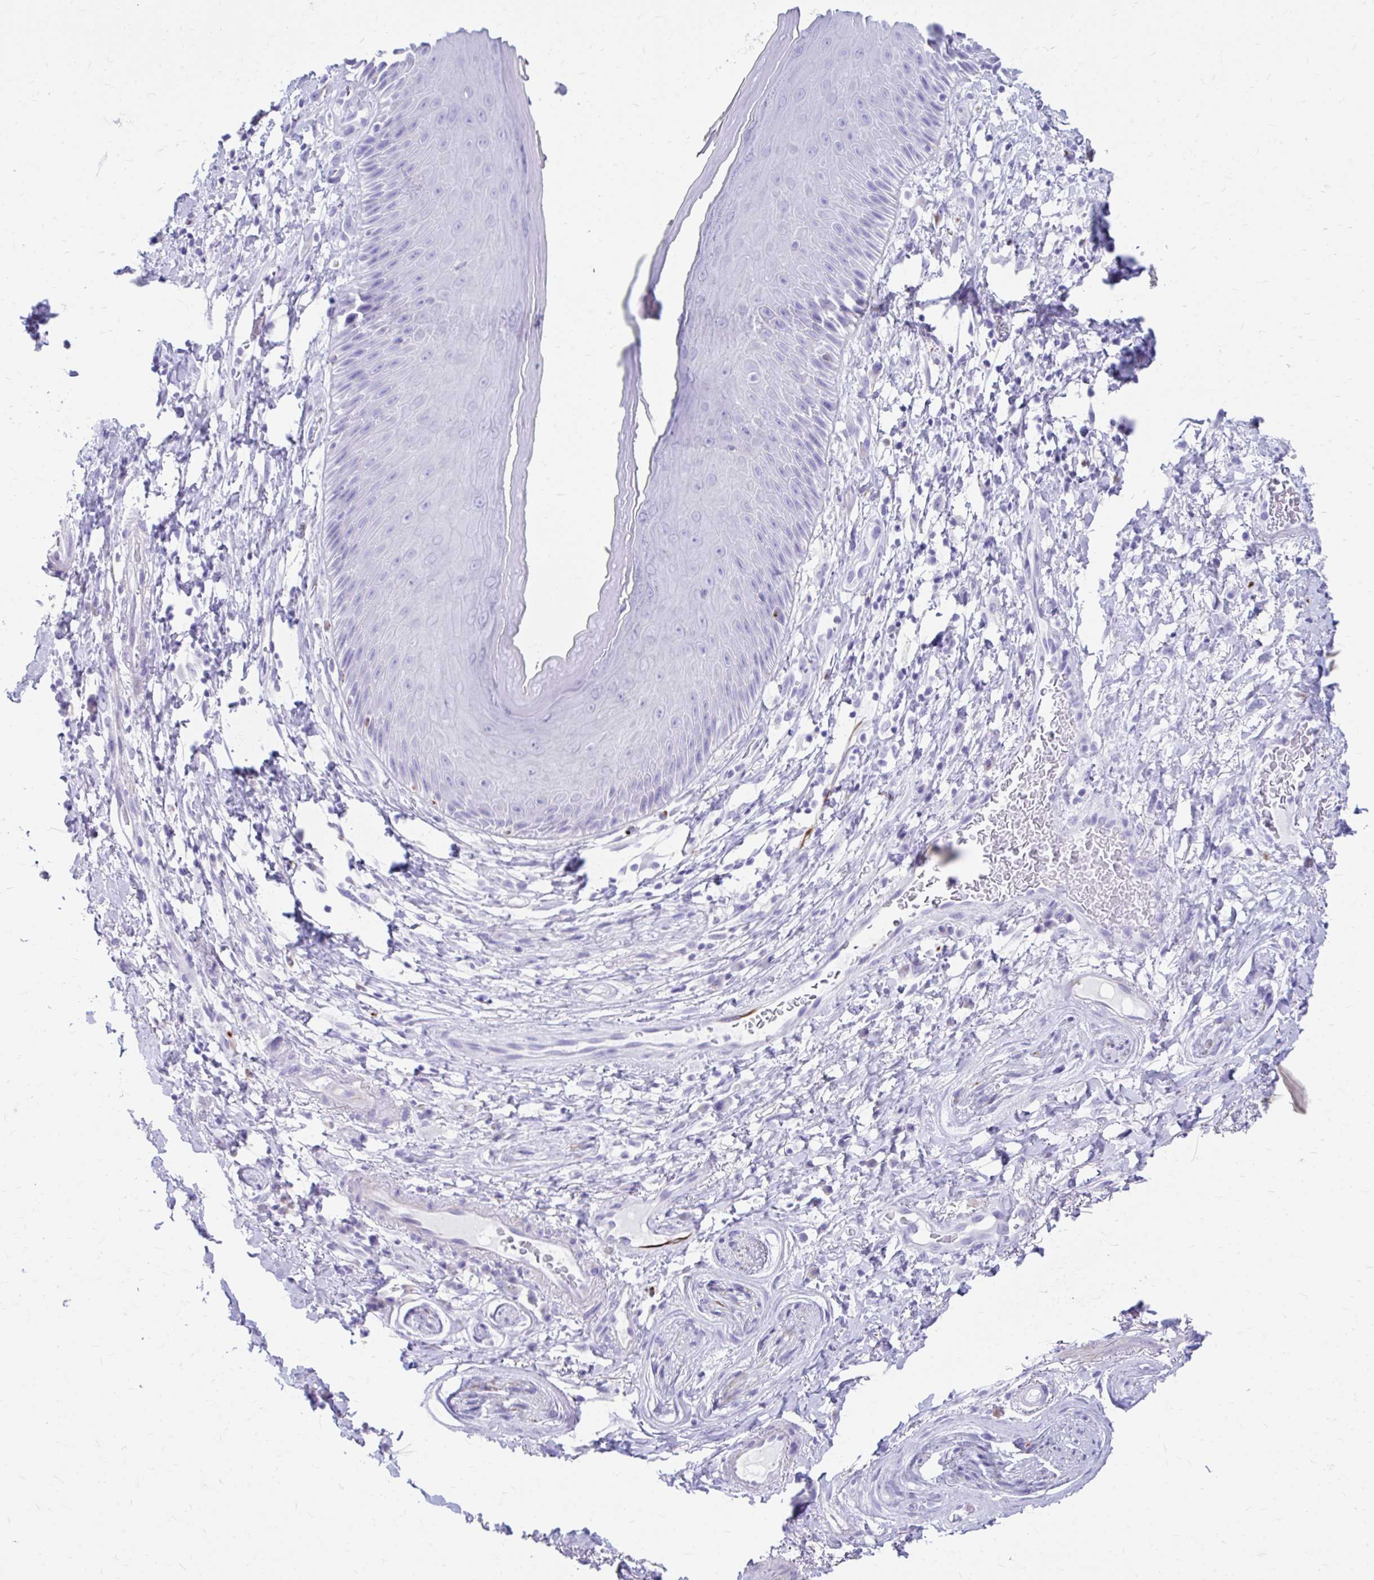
{"staining": {"intensity": "negative", "quantity": "none", "location": "none"}, "tissue": "skin", "cell_type": "Epidermal cells", "image_type": "normal", "snomed": [{"axis": "morphology", "description": "Normal tissue, NOS"}, {"axis": "topography", "description": "Anal"}], "caption": "IHC micrograph of unremarkable skin stained for a protein (brown), which displays no staining in epidermal cells.", "gene": "ZNF699", "patient": {"sex": "male", "age": 78}}